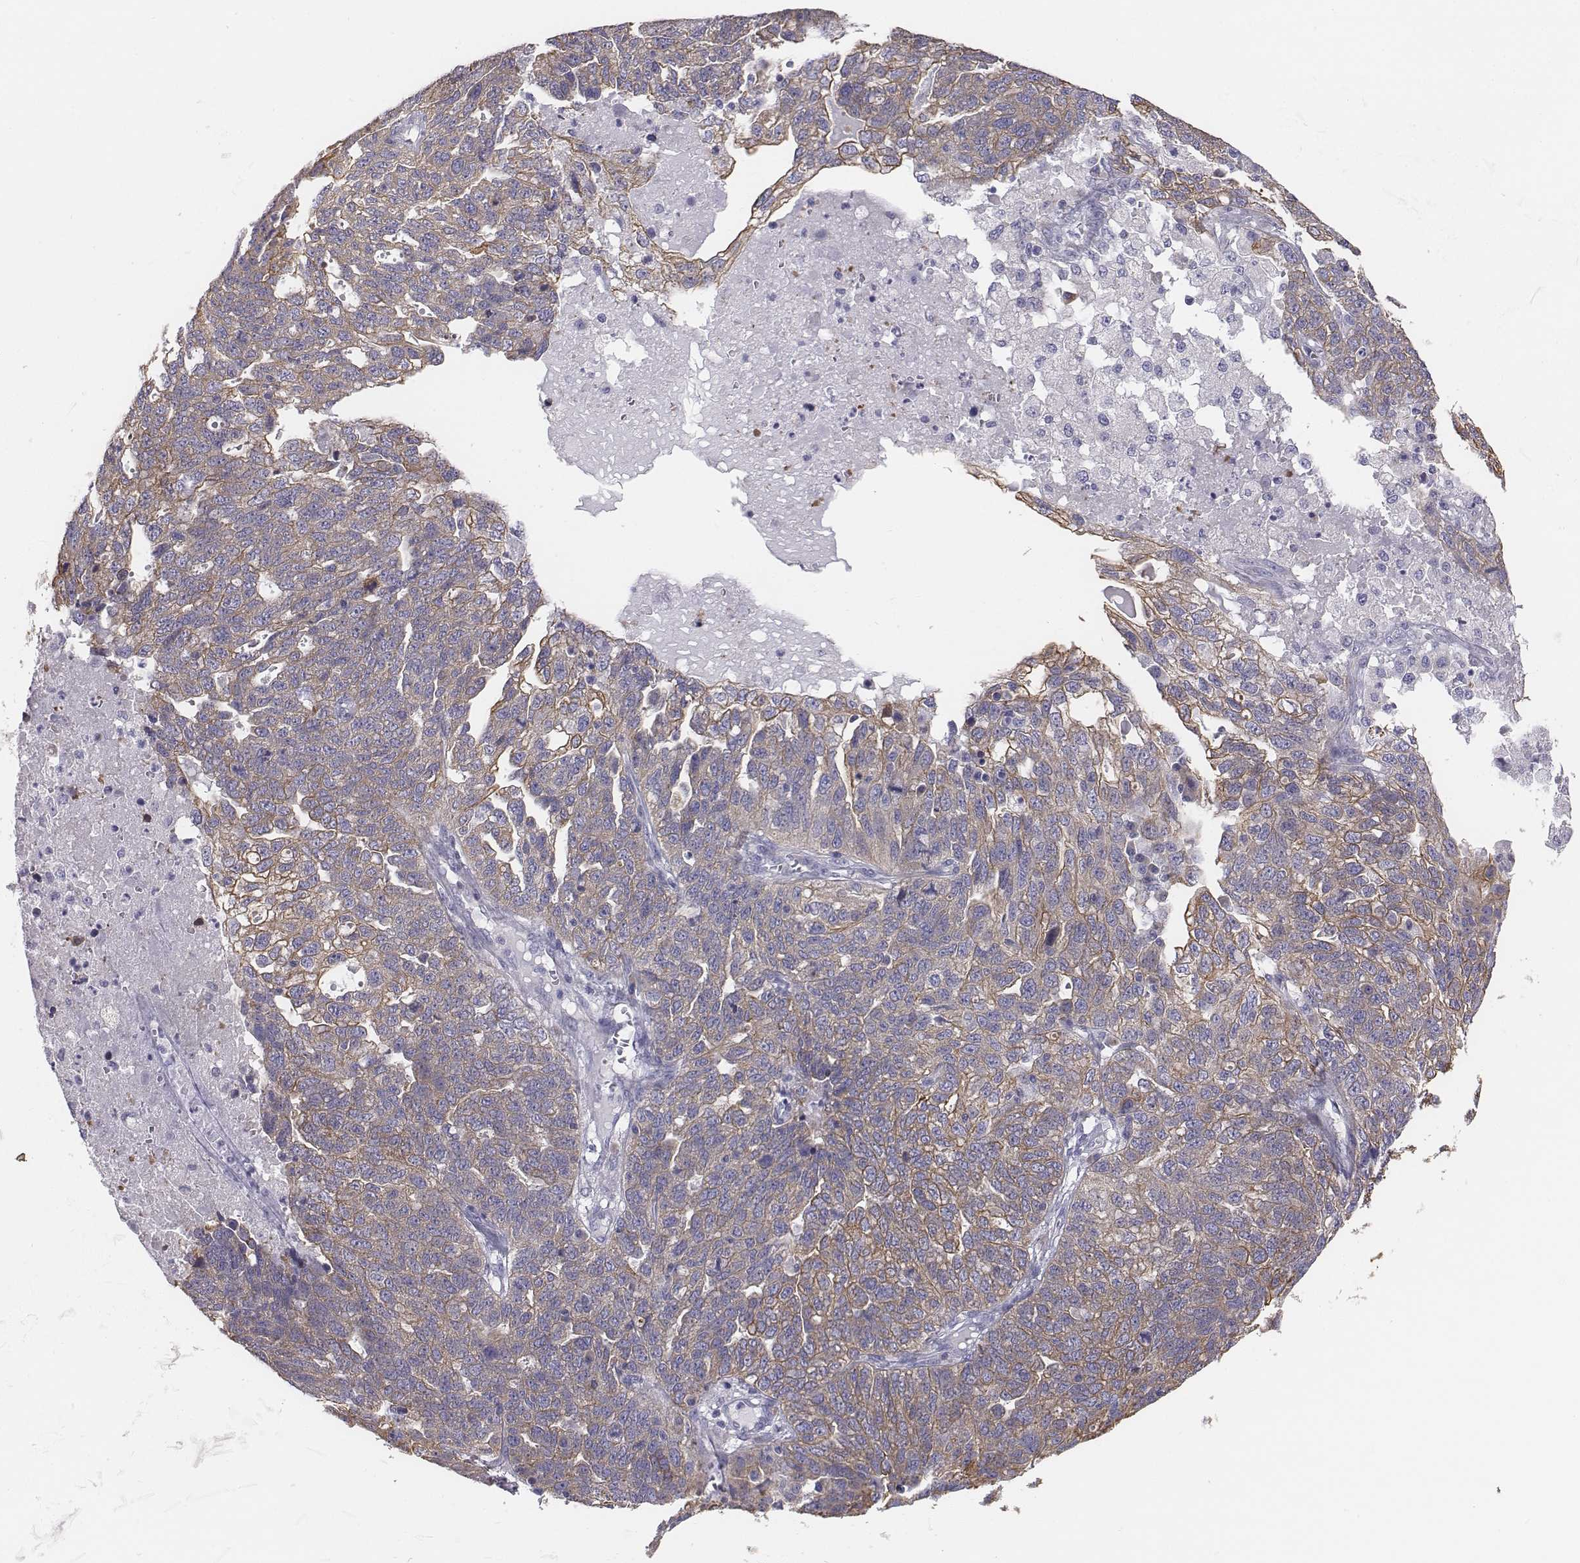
{"staining": {"intensity": "weak", "quantity": "<25%", "location": "cytoplasmic/membranous"}, "tissue": "ovarian cancer", "cell_type": "Tumor cells", "image_type": "cancer", "snomed": [{"axis": "morphology", "description": "Cystadenocarcinoma, serous, NOS"}, {"axis": "topography", "description": "Ovary"}], "caption": "This is an immunohistochemistry (IHC) photomicrograph of human ovarian cancer. There is no expression in tumor cells.", "gene": "CHST14", "patient": {"sex": "female", "age": 71}}